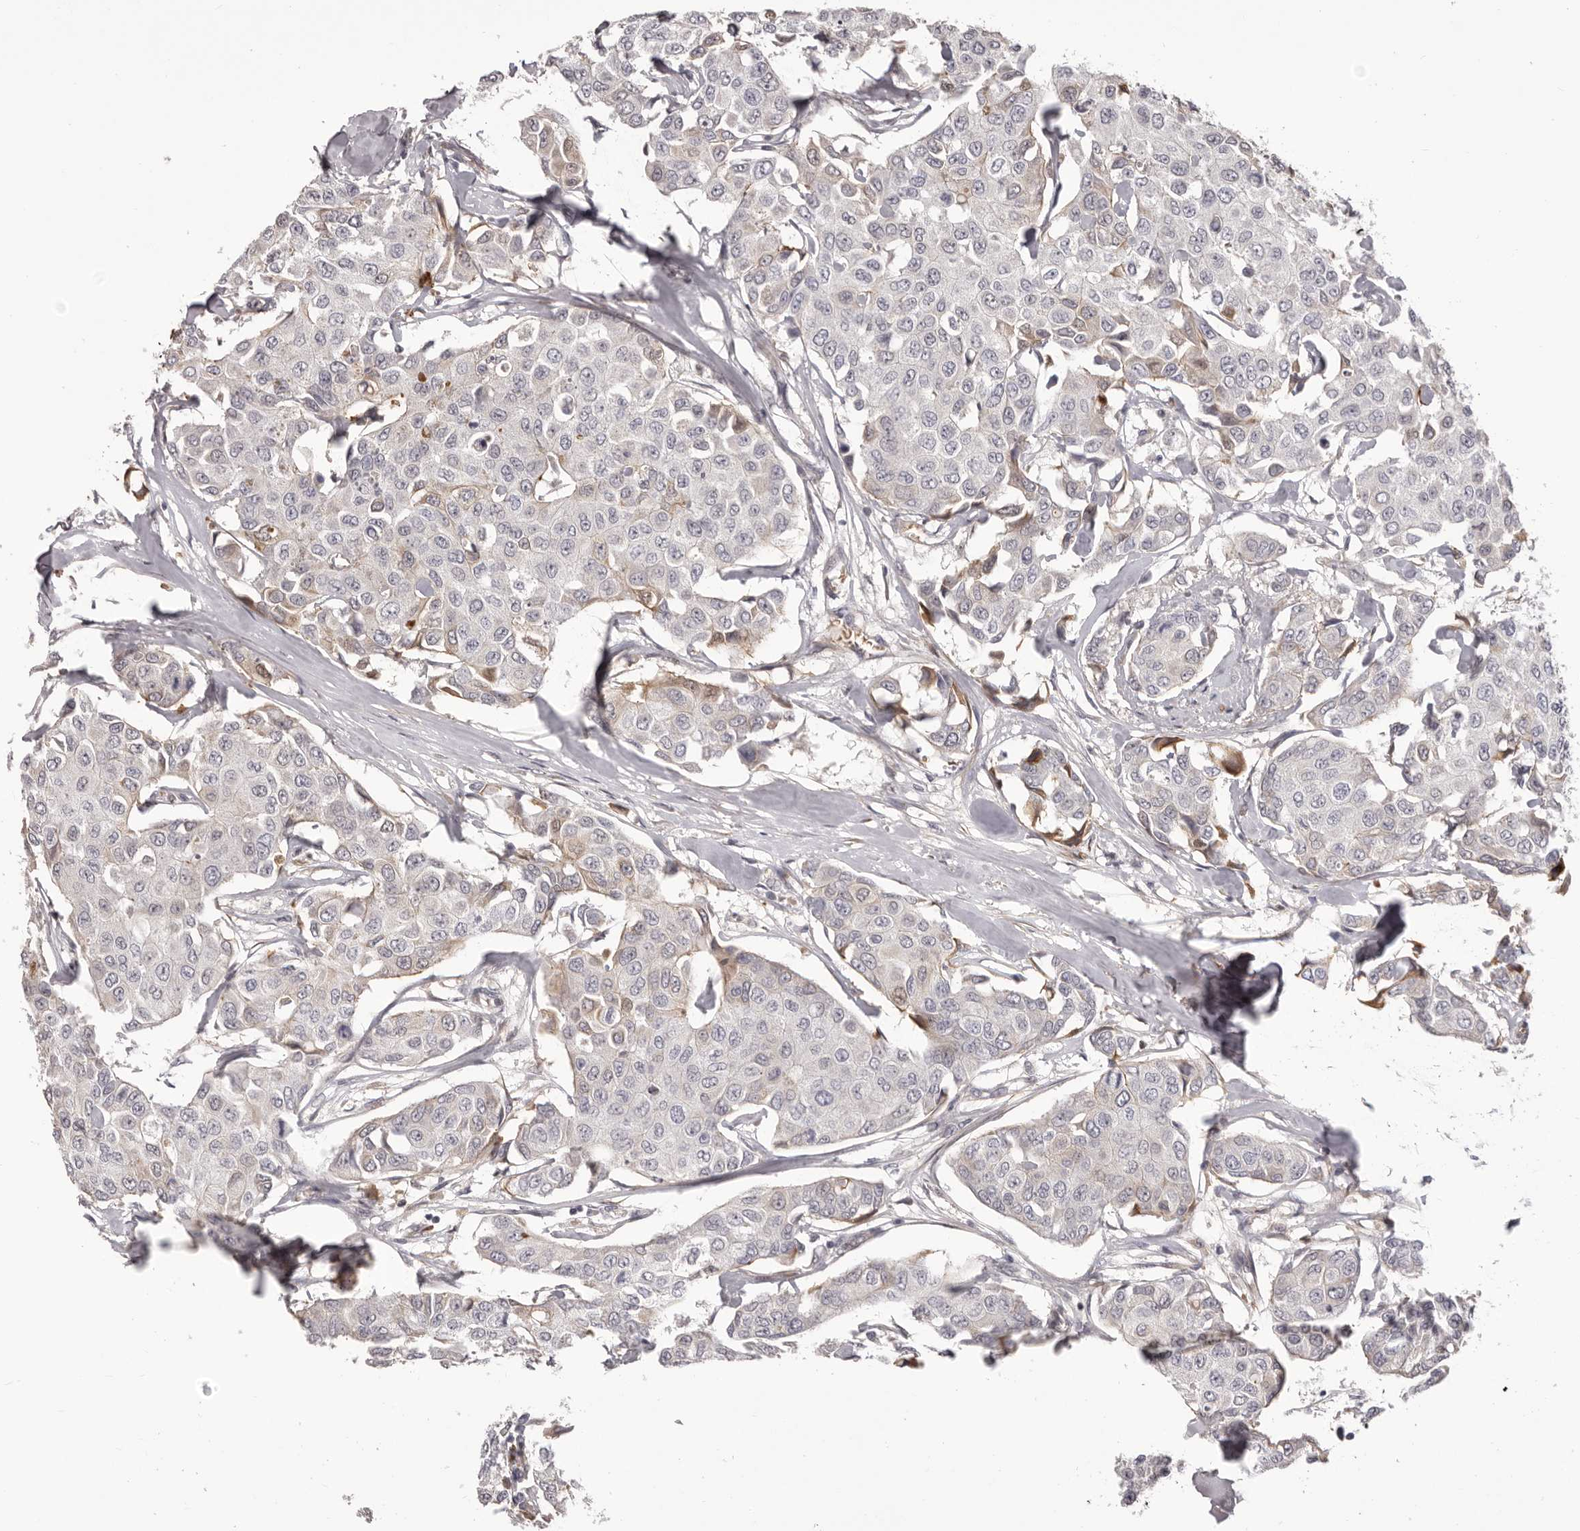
{"staining": {"intensity": "weak", "quantity": "<25%", "location": "cytoplasmic/membranous"}, "tissue": "breast cancer", "cell_type": "Tumor cells", "image_type": "cancer", "snomed": [{"axis": "morphology", "description": "Duct carcinoma"}, {"axis": "topography", "description": "Breast"}], "caption": "Breast infiltrating ductal carcinoma was stained to show a protein in brown. There is no significant staining in tumor cells. (DAB IHC with hematoxylin counter stain).", "gene": "OTUD3", "patient": {"sex": "female", "age": 80}}